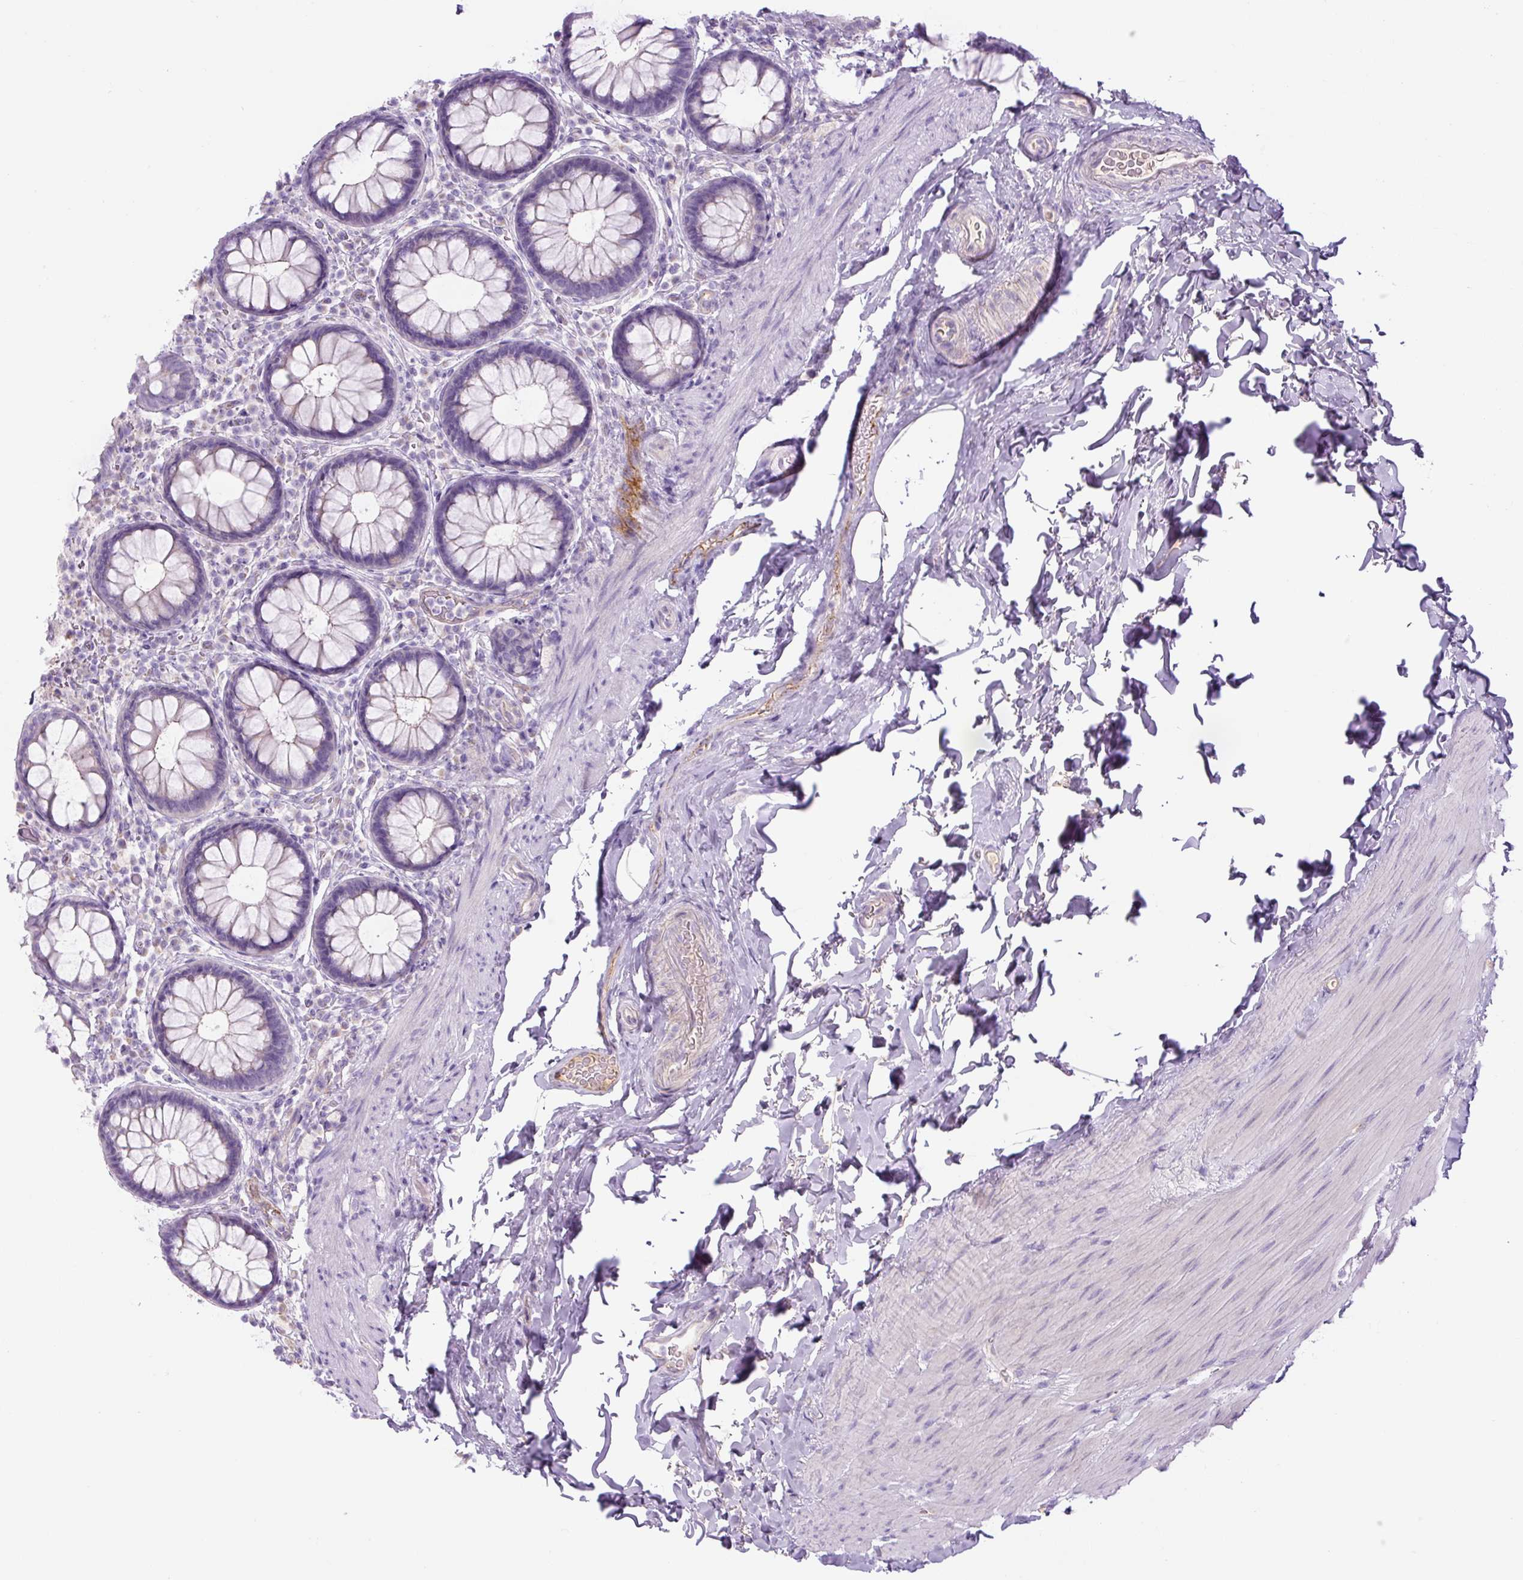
{"staining": {"intensity": "negative", "quantity": "none", "location": "none"}, "tissue": "rectum", "cell_type": "Glandular cells", "image_type": "normal", "snomed": [{"axis": "morphology", "description": "Normal tissue, NOS"}, {"axis": "topography", "description": "Rectum"}], "caption": "The histopathology image shows no significant staining in glandular cells of rectum. (DAB (3,3'-diaminobenzidine) immunohistochemistry with hematoxylin counter stain).", "gene": "RSPO4", "patient": {"sex": "female", "age": 69}}